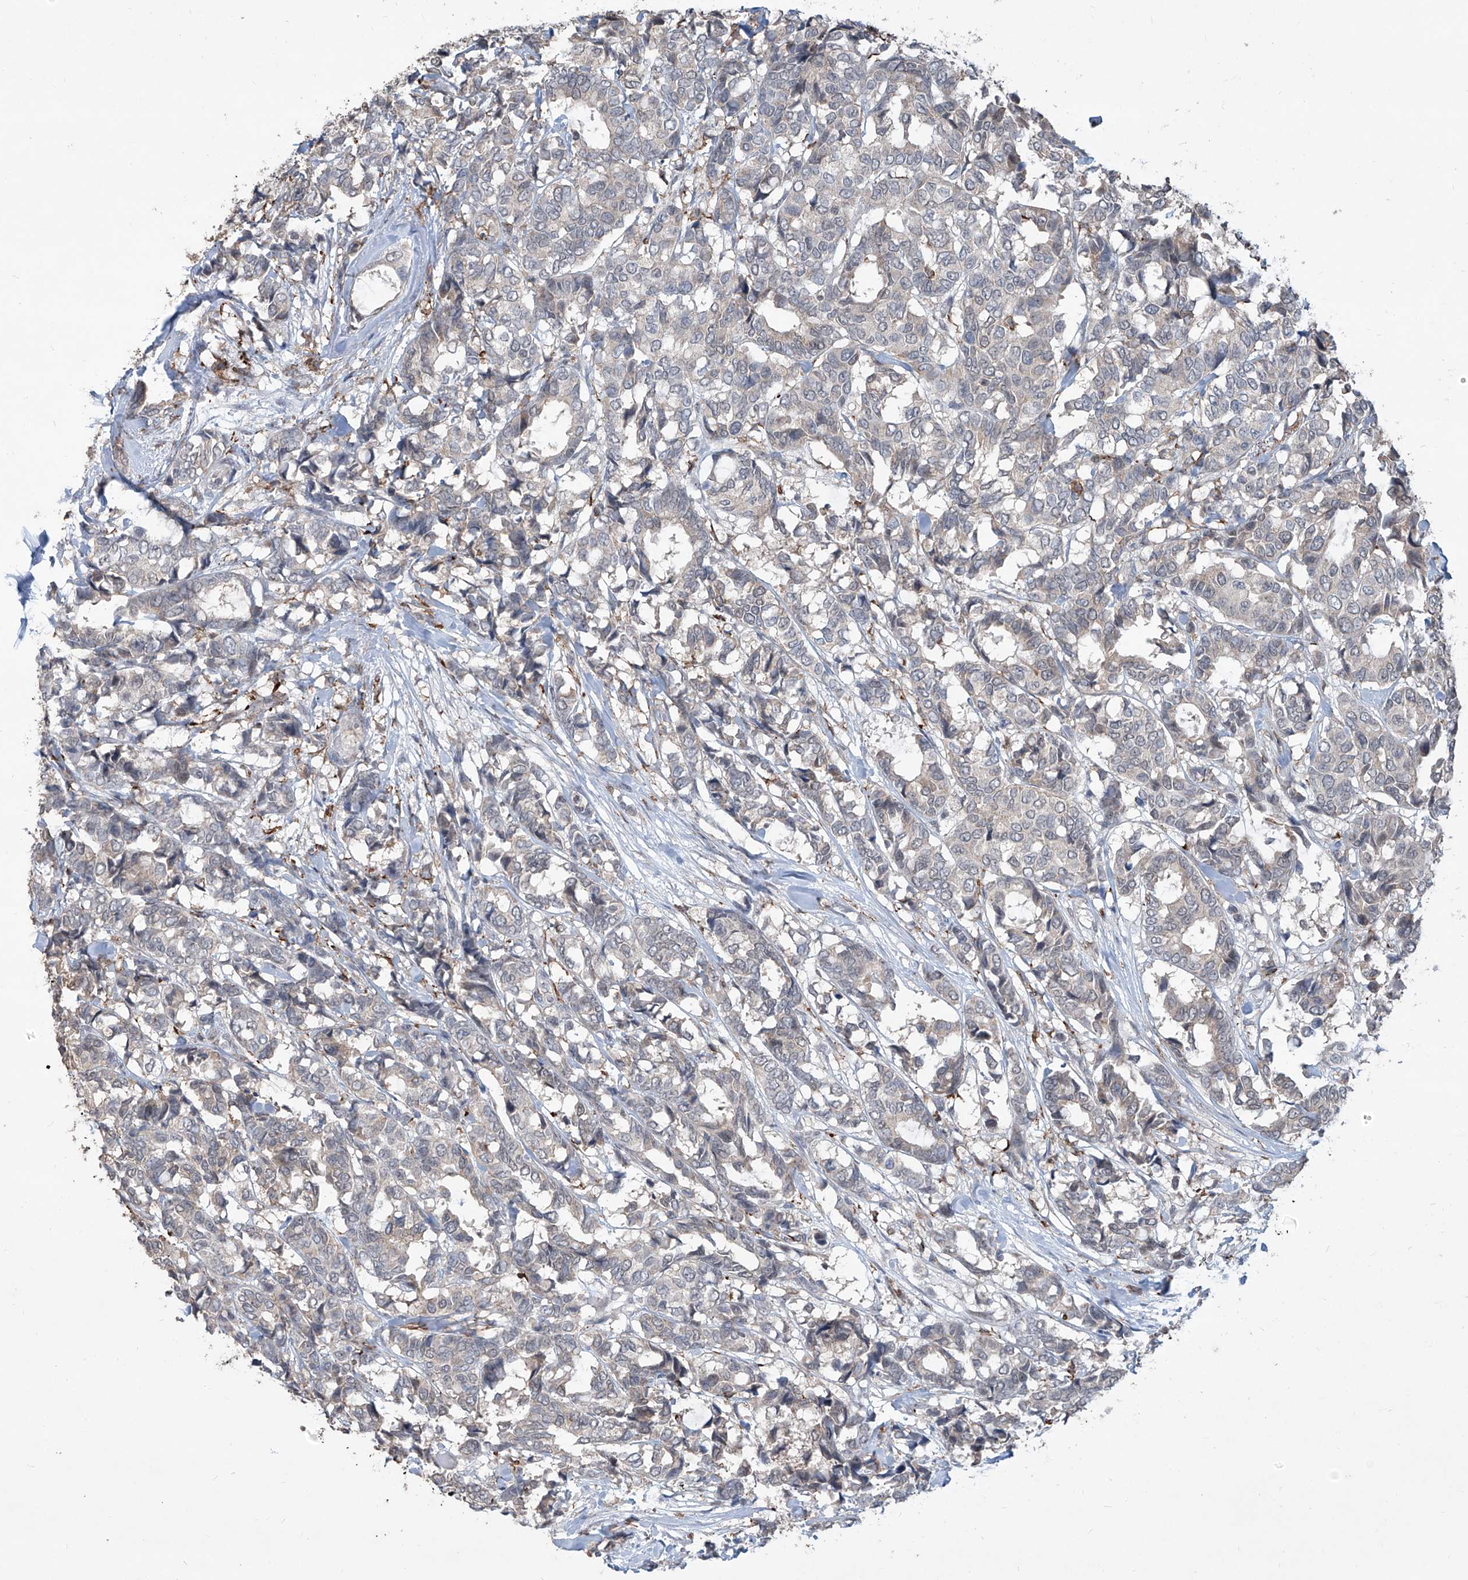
{"staining": {"intensity": "negative", "quantity": "none", "location": "none"}, "tissue": "breast cancer", "cell_type": "Tumor cells", "image_type": "cancer", "snomed": [{"axis": "morphology", "description": "Duct carcinoma"}, {"axis": "topography", "description": "Breast"}], "caption": "Invasive ductal carcinoma (breast) was stained to show a protein in brown. There is no significant positivity in tumor cells. (DAB (3,3'-diaminobenzidine) IHC, high magnification).", "gene": "ZBTB48", "patient": {"sex": "female", "age": 87}}